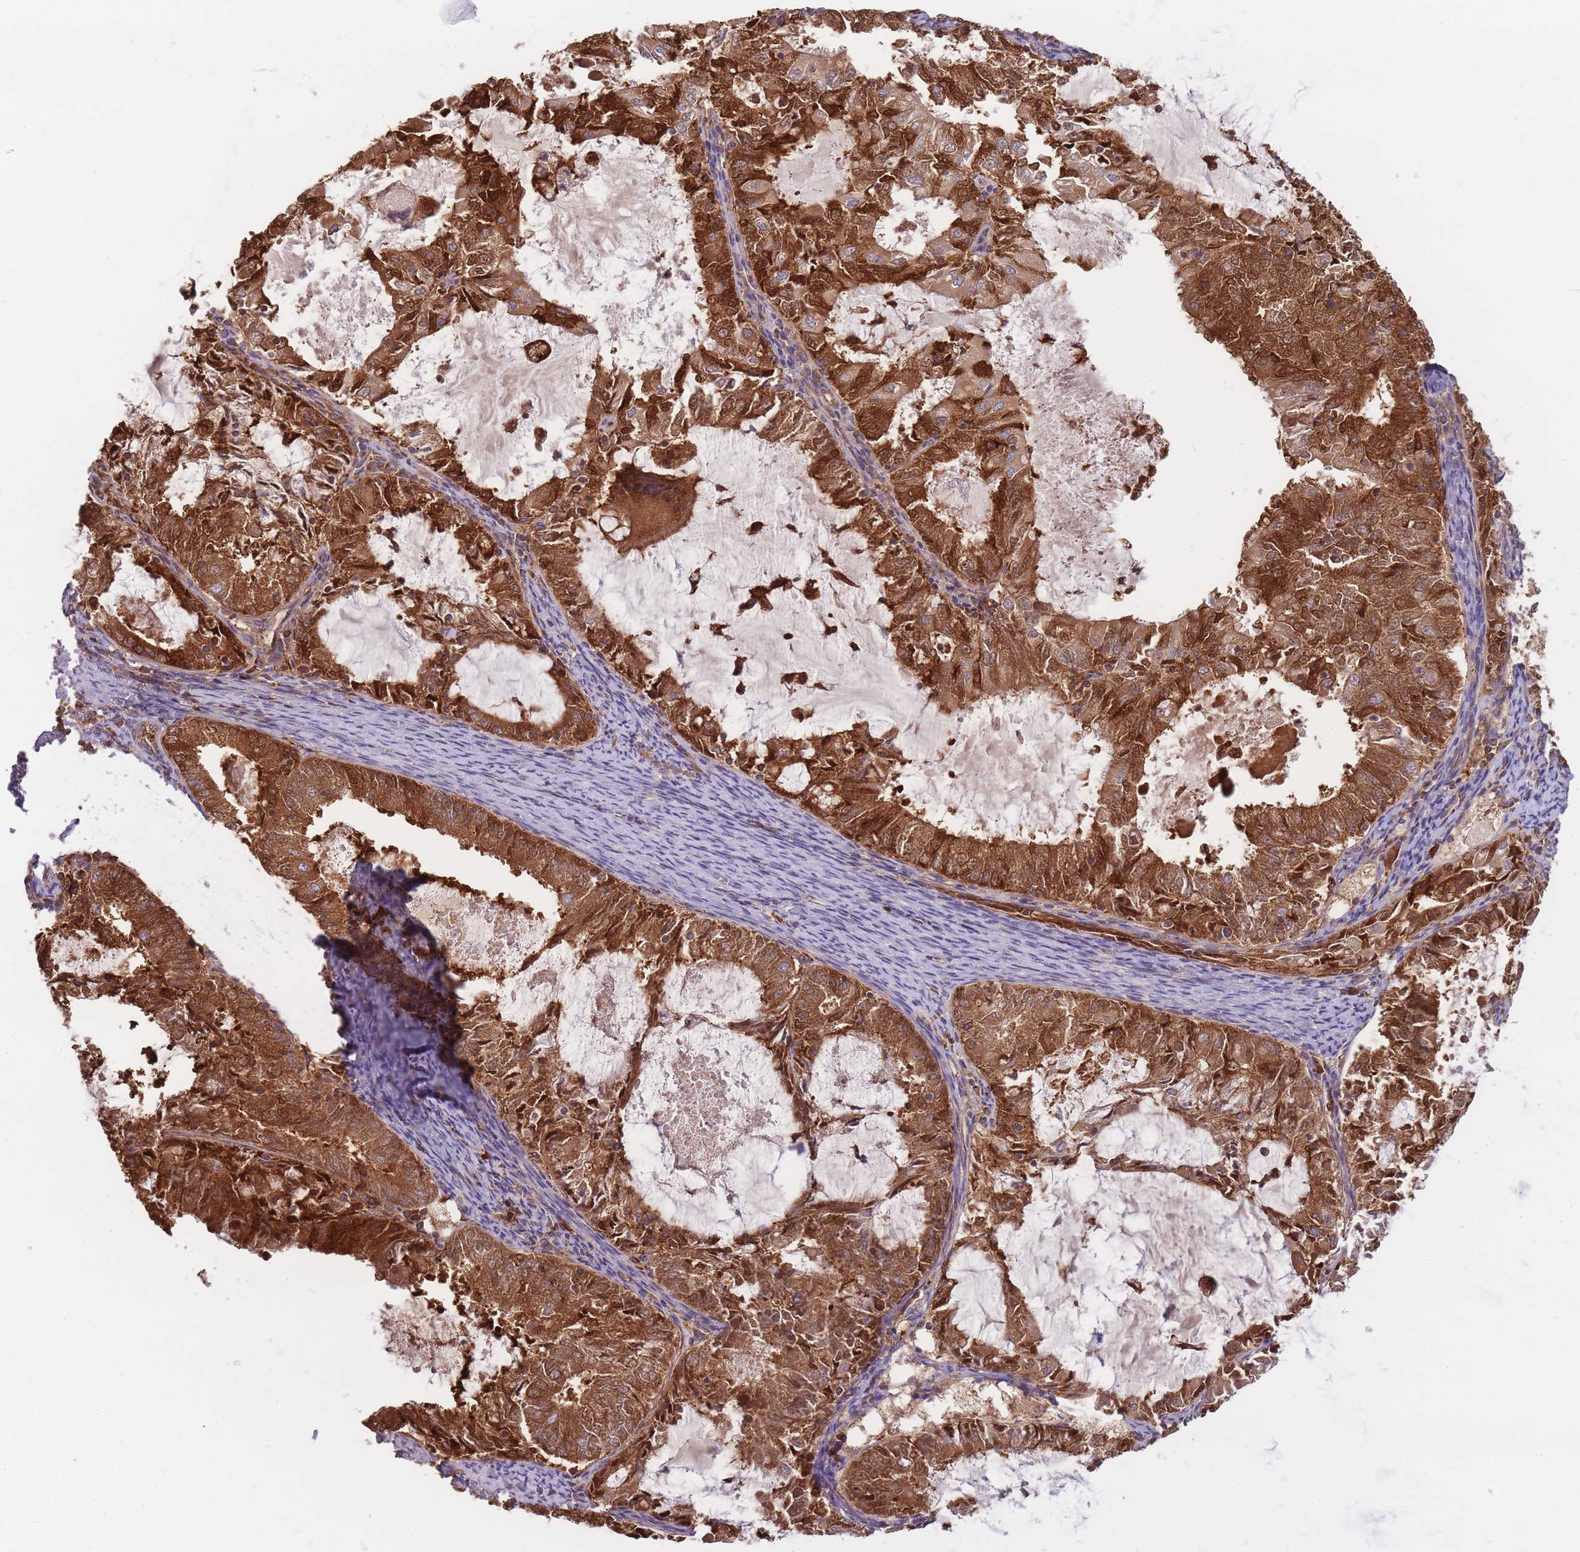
{"staining": {"intensity": "strong", "quantity": ">75%", "location": "cytoplasmic/membranous"}, "tissue": "endometrial cancer", "cell_type": "Tumor cells", "image_type": "cancer", "snomed": [{"axis": "morphology", "description": "Adenocarcinoma, NOS"}, {"axis": "topography", "description": "Endometrium"}], "caption": "Immunohistochemical staining of human adenocarcinoma (endometrial) reveals high levels of strong cytoplasmic/membranous expression in about >75% of tumor cells.", "gene": "SLC4A9", "patient": {"sex": "female", "age": 57}}